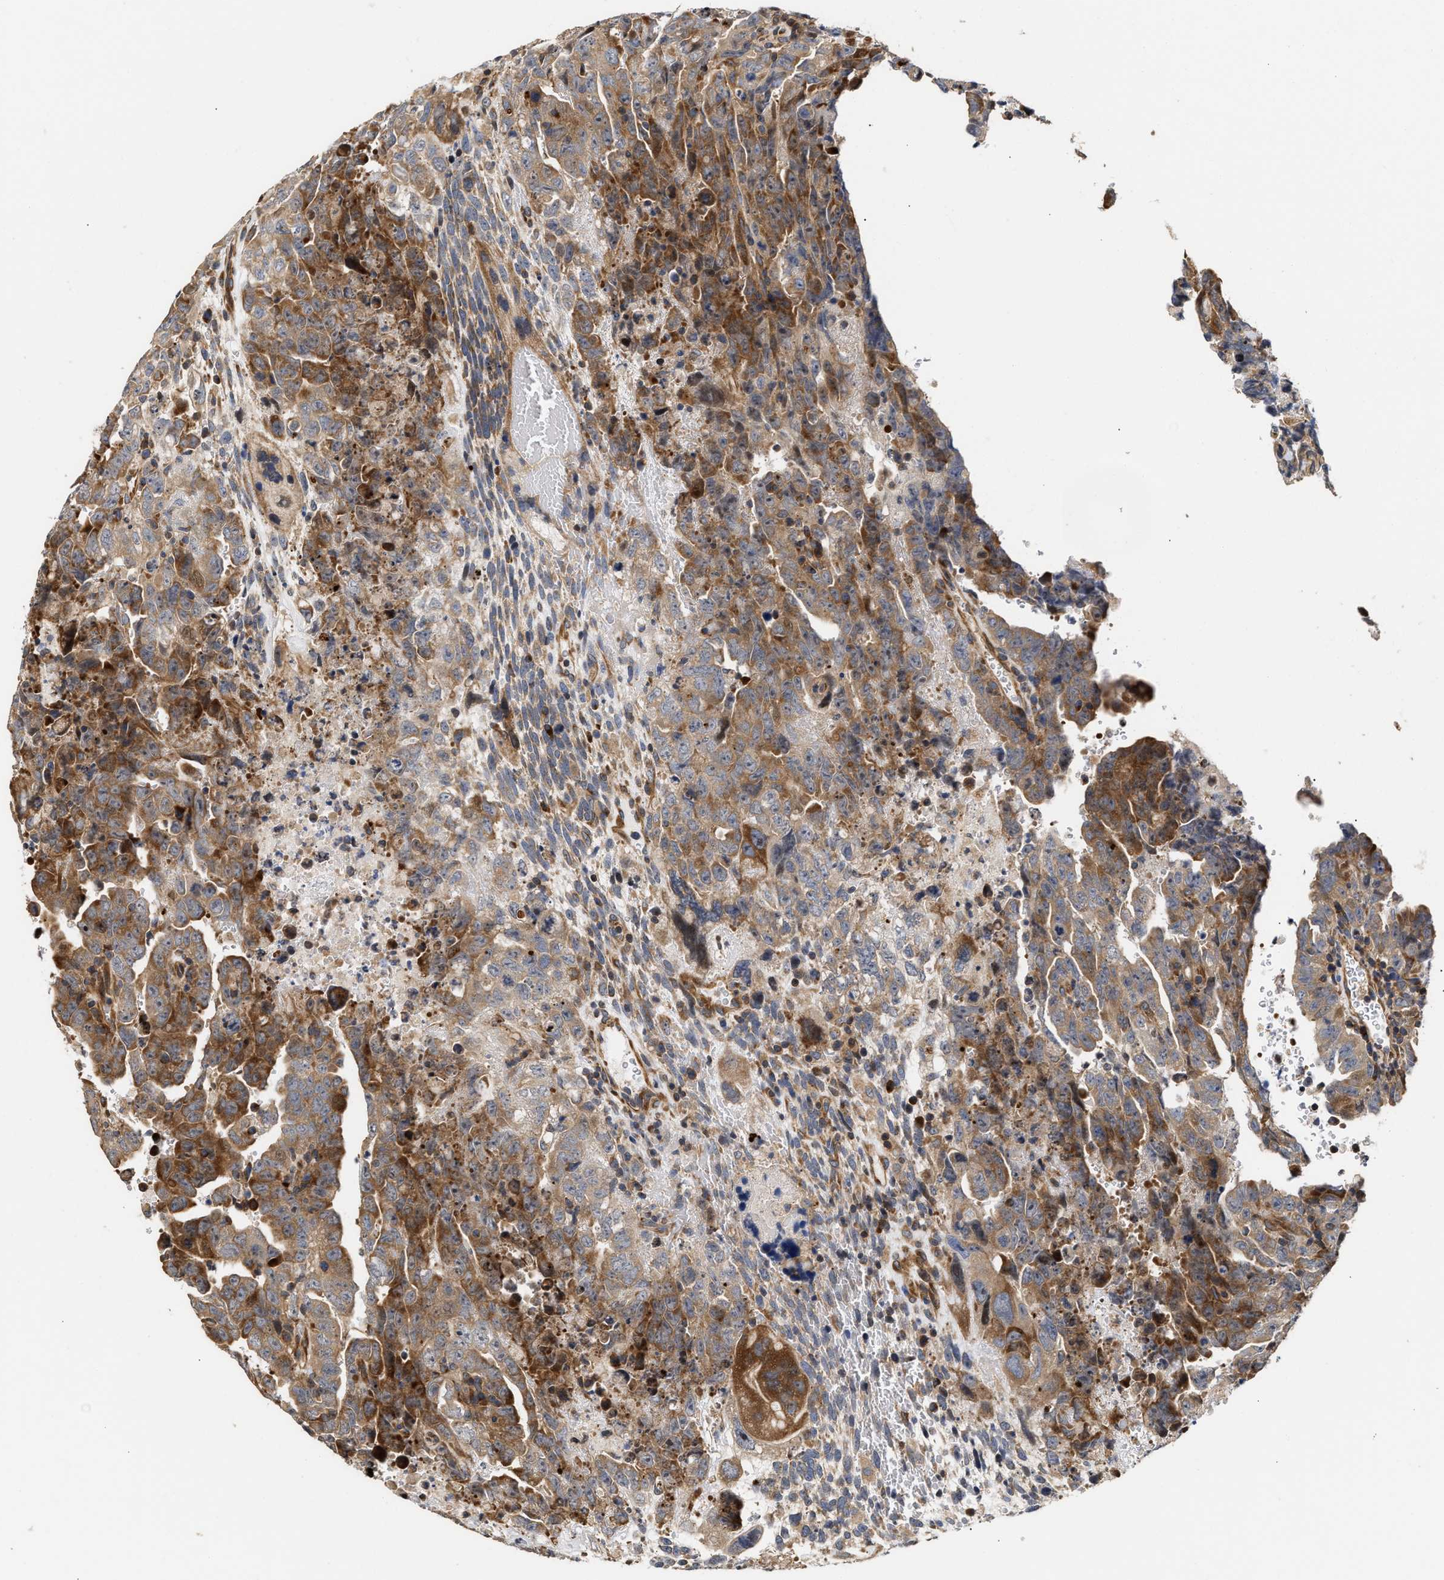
{"staining": {"intensity": "strong", "quantity": "25%-75%", "location": "cytoplasmic/membranous"}, "tissue": "testis cancer", "cell_type": "Tumor cells", "image_type": "cancer", "snomed": [{"axis": "morphology", "description": "Carcinoma, Embryonal, NOS"}, {"axis": "topography", "description": "Testis"}], "caption": "Human embryonal carcinoma (testis) stained with a protein marker reveals strong staining in tumor cells.", "gene": "CLIP2", "patient": {"sex": "male", "age": 28}}